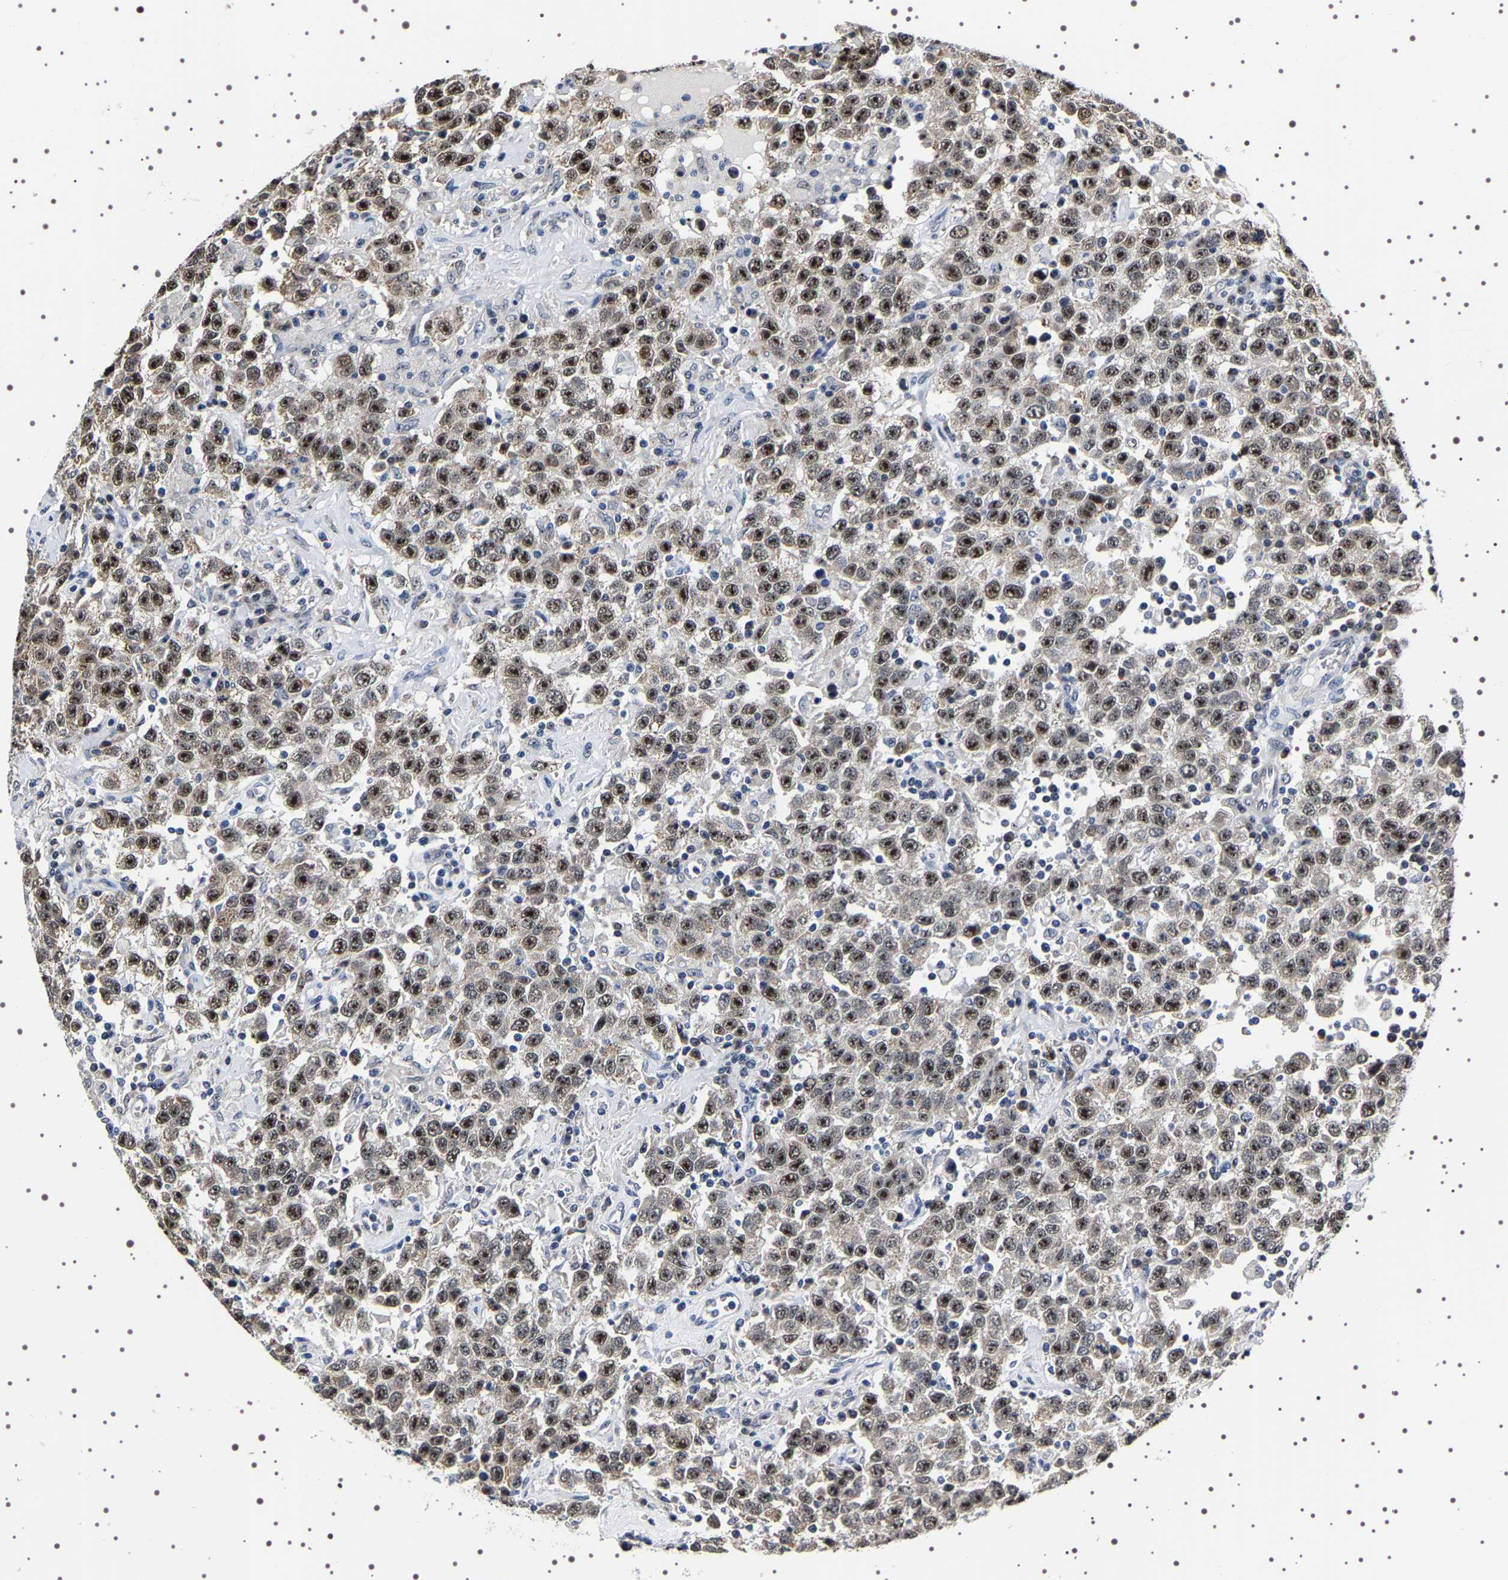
{"staining": {"intensity": "strong", "quantity": "25%-75%", "location": "nuclear"}, "tissue": "testis cancer", "cell_type": "Tumor cells", "image_type": "cancer", "snomed": [{"axis": "morphology", "description": "Seminoma, NOS"}, {"axis": "topography", "description": "Testis"}], "caption": "The immunohistochemical stain shows strong nuclear expression in tumor cells of seminoma (testis) tissue.", "gene": "GNL3", "patient": {"sex": "male", "age": 41}}